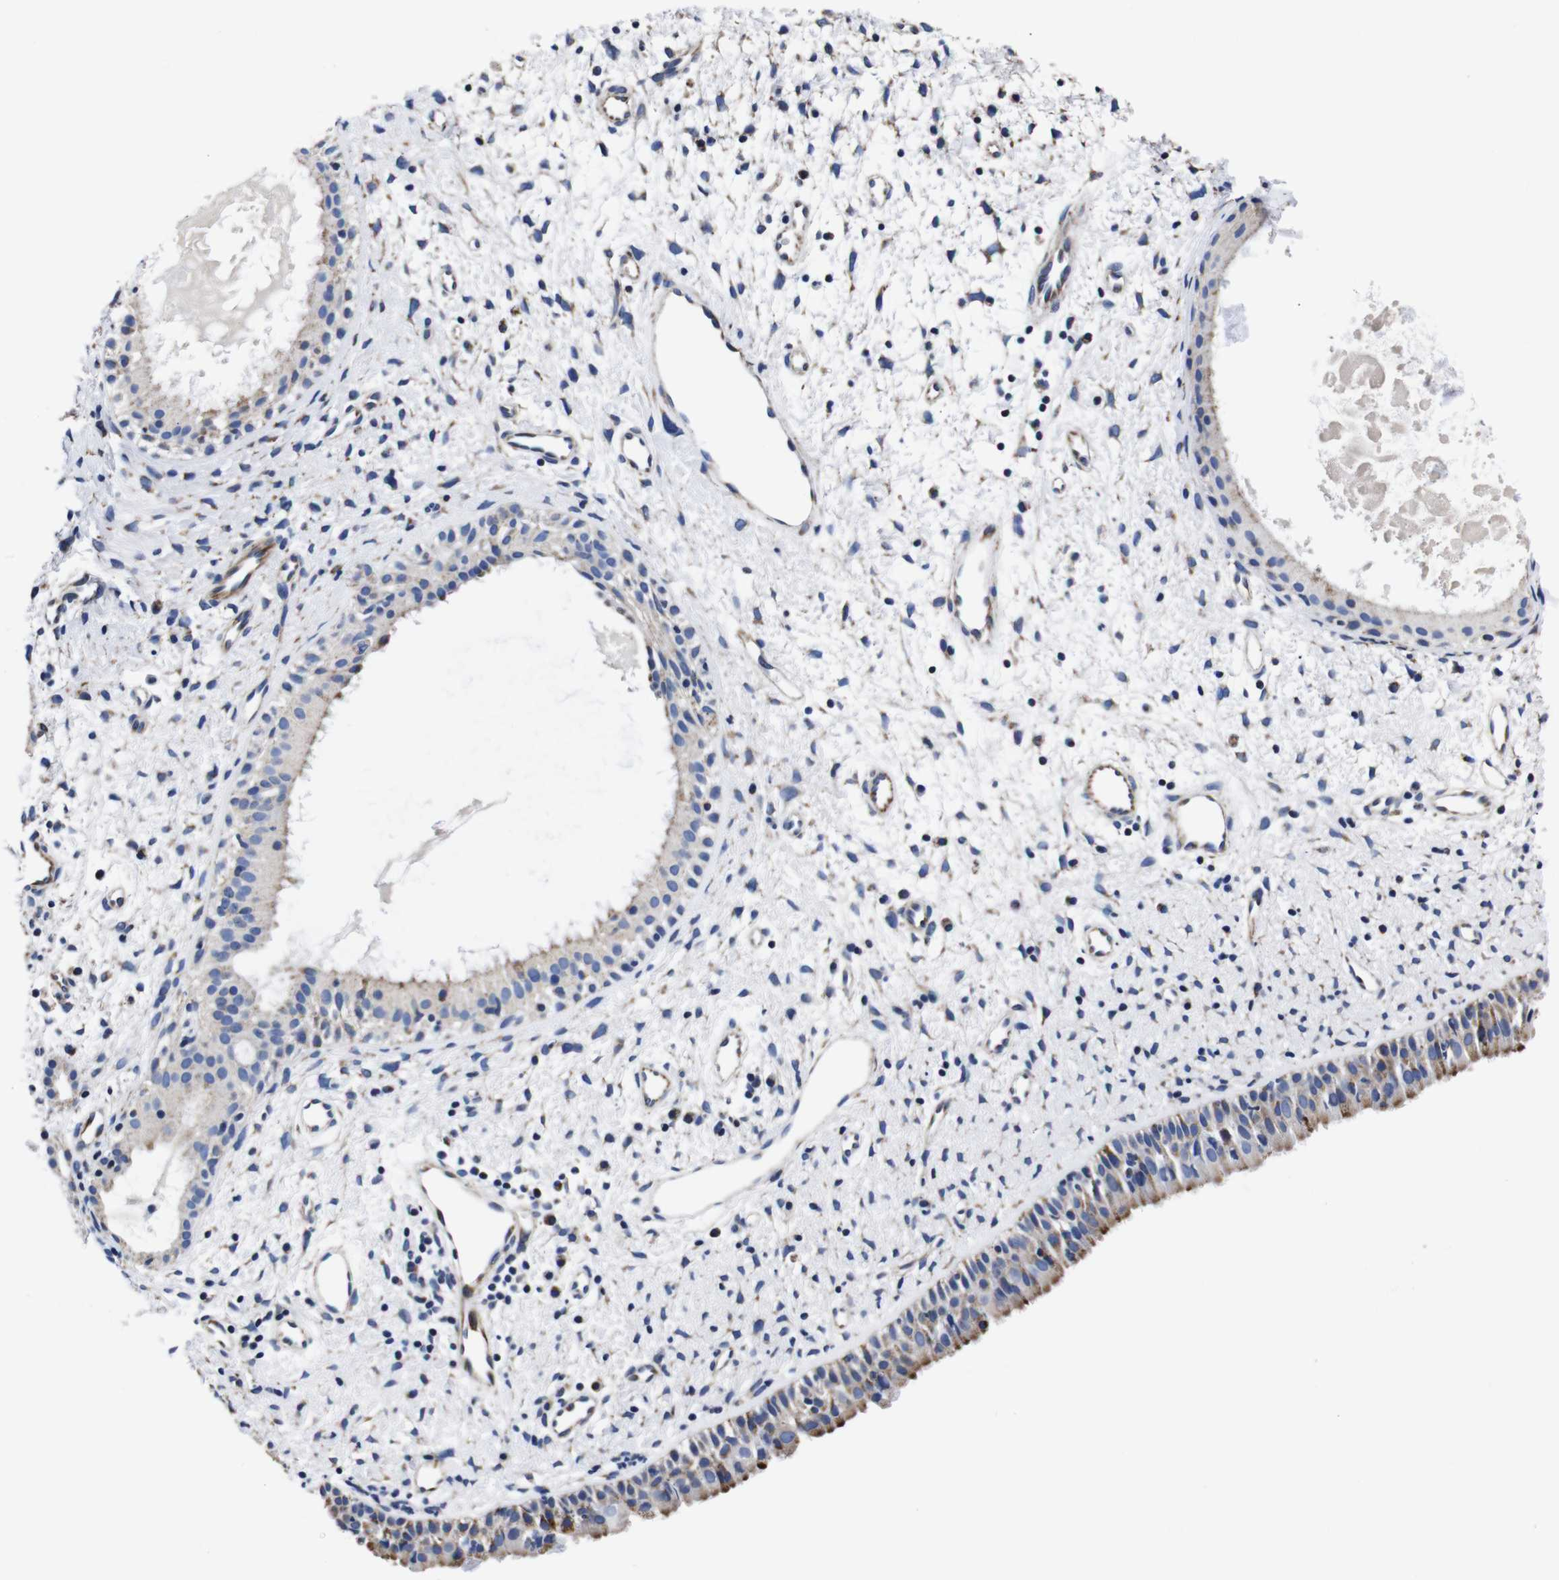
{"staining": {"intensity": "moderate", "quantity": ">75%", "location": "cytoplasmic/membranous"}, "tissue": "nasopharynx", "cell_type": "Respiratory epithelial cells", "image_type": "normal", "snomed": [{"axis": "morphology", "description": "Normal tissue, NOS"}, {"axis": "topography", "description": "Nasopharynx"}], "caption": "Benign nasopharynx shows moderate cytoplasmic/membranous expression in about >75% of respiratory epithelial cells, visualized by immunohistochemistry. The protein of interest is shown in brown color, while the nuclei are stained blue.", "gene": "FKBP9", "patient": {"sex": "male", "age": 22}}